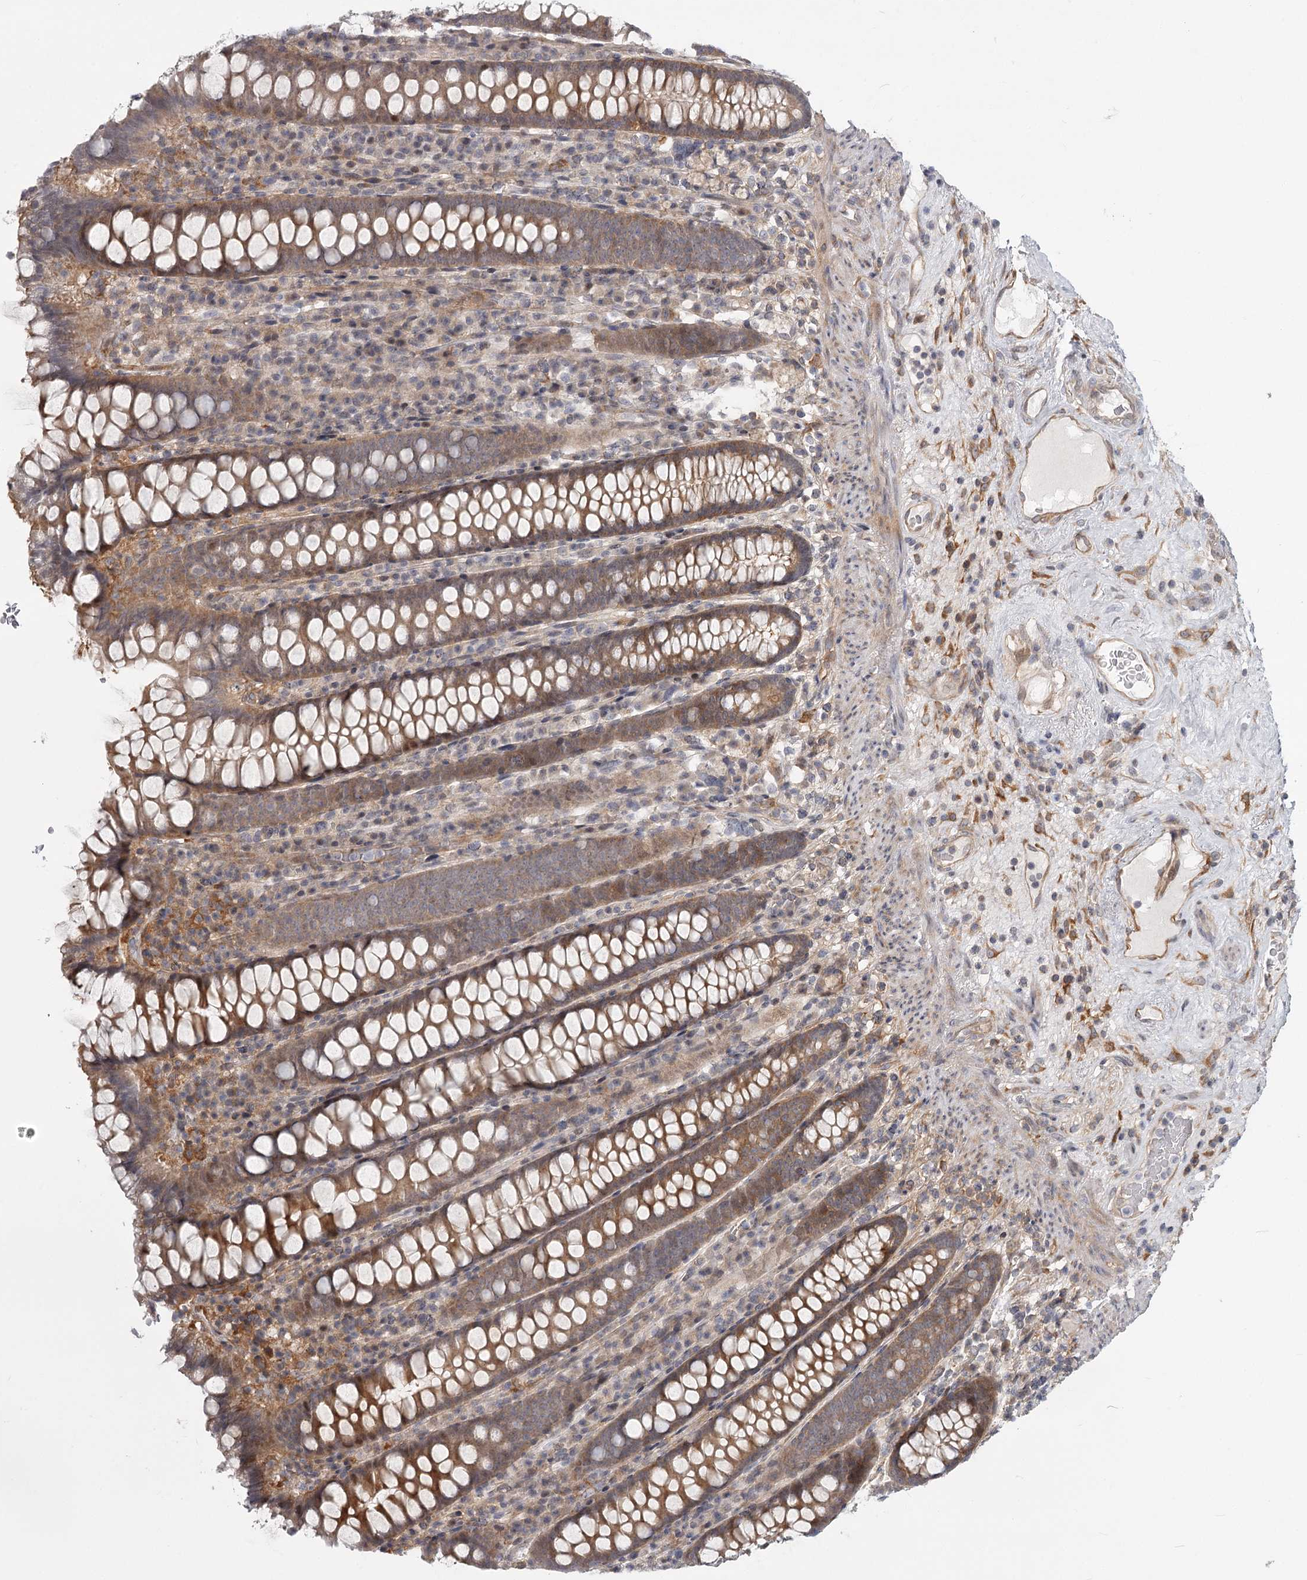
{"staining": {"intensity": "moderate", "quantity": ">75%", "location": "cytoplasmic/membranous"}, "tissue": "colon", "cell_type": "Endothelial cells", "image_type": "normal", "snomed": [{"axis": "morphology", "description": "Normal tissue, NOS"}, {"axis": "topography", "description": "Colon"}], "caption": "Protein expression by immunohistochemistry (IHC) exhibits moderate cytoplasmic/membranous positivity in approximately >75% of endothelial cells in normal colon.", "gene": "CCNG2", "patient": {"sex": "female", "age": 79}}